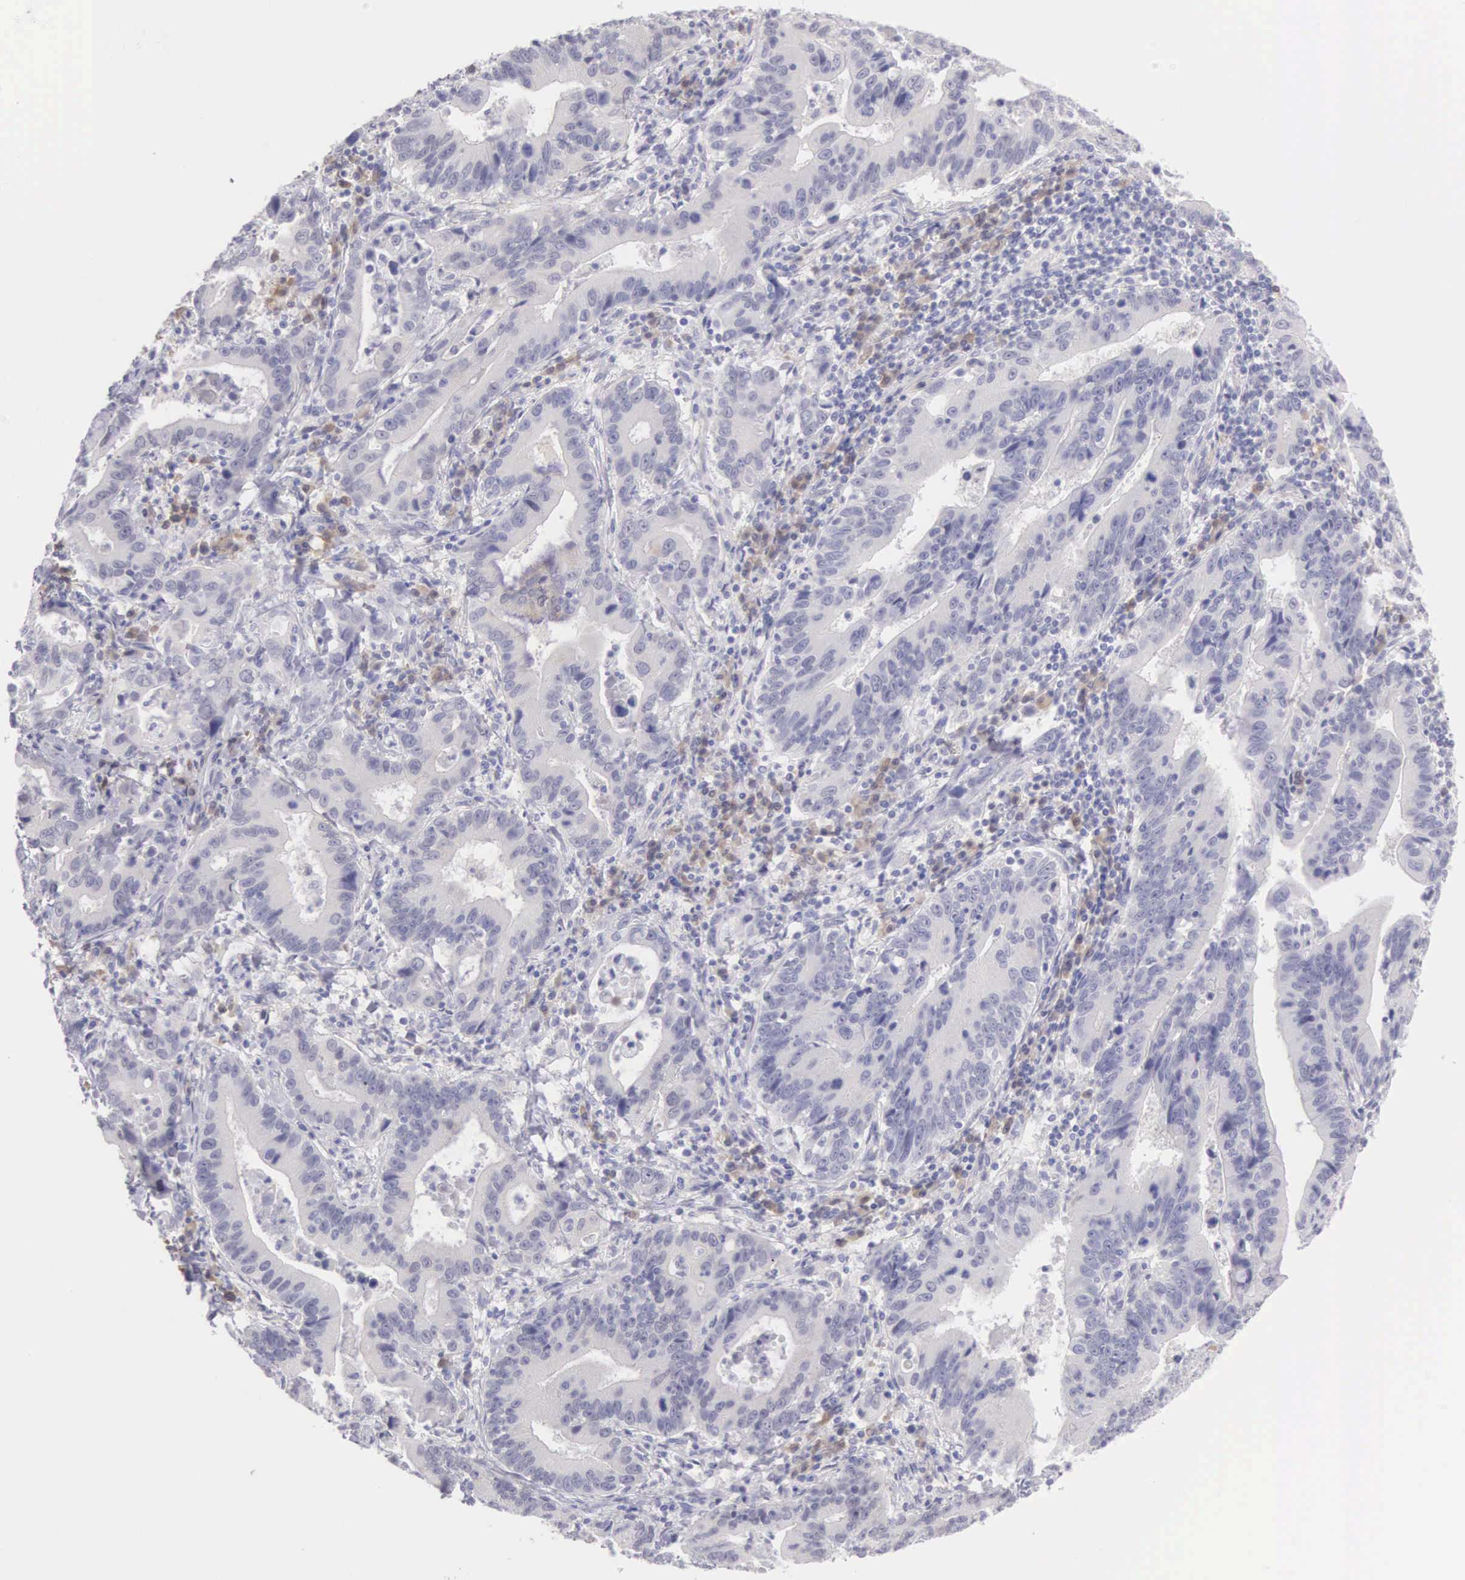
{"staining": {"intensity": "weak", "quantity": "<25%", "location": "cytoplasmic/membranous"}, "tissue": "stomach cancer", "cell_type": "Tumor cells", "image_type": "cancer", "snomed": [{"axis": "morphology", "description": "Adenocarcinoma, NOS"}, {"axis": "topography", "description": "Stomach, upper"}], "caption": "A micrograph of stomach adenocarcinoma stained for a protein reveals no brown staining in tumor cells.", "gene": "ARFGAP3", "patient": {"sex": "male", "age": 63}}